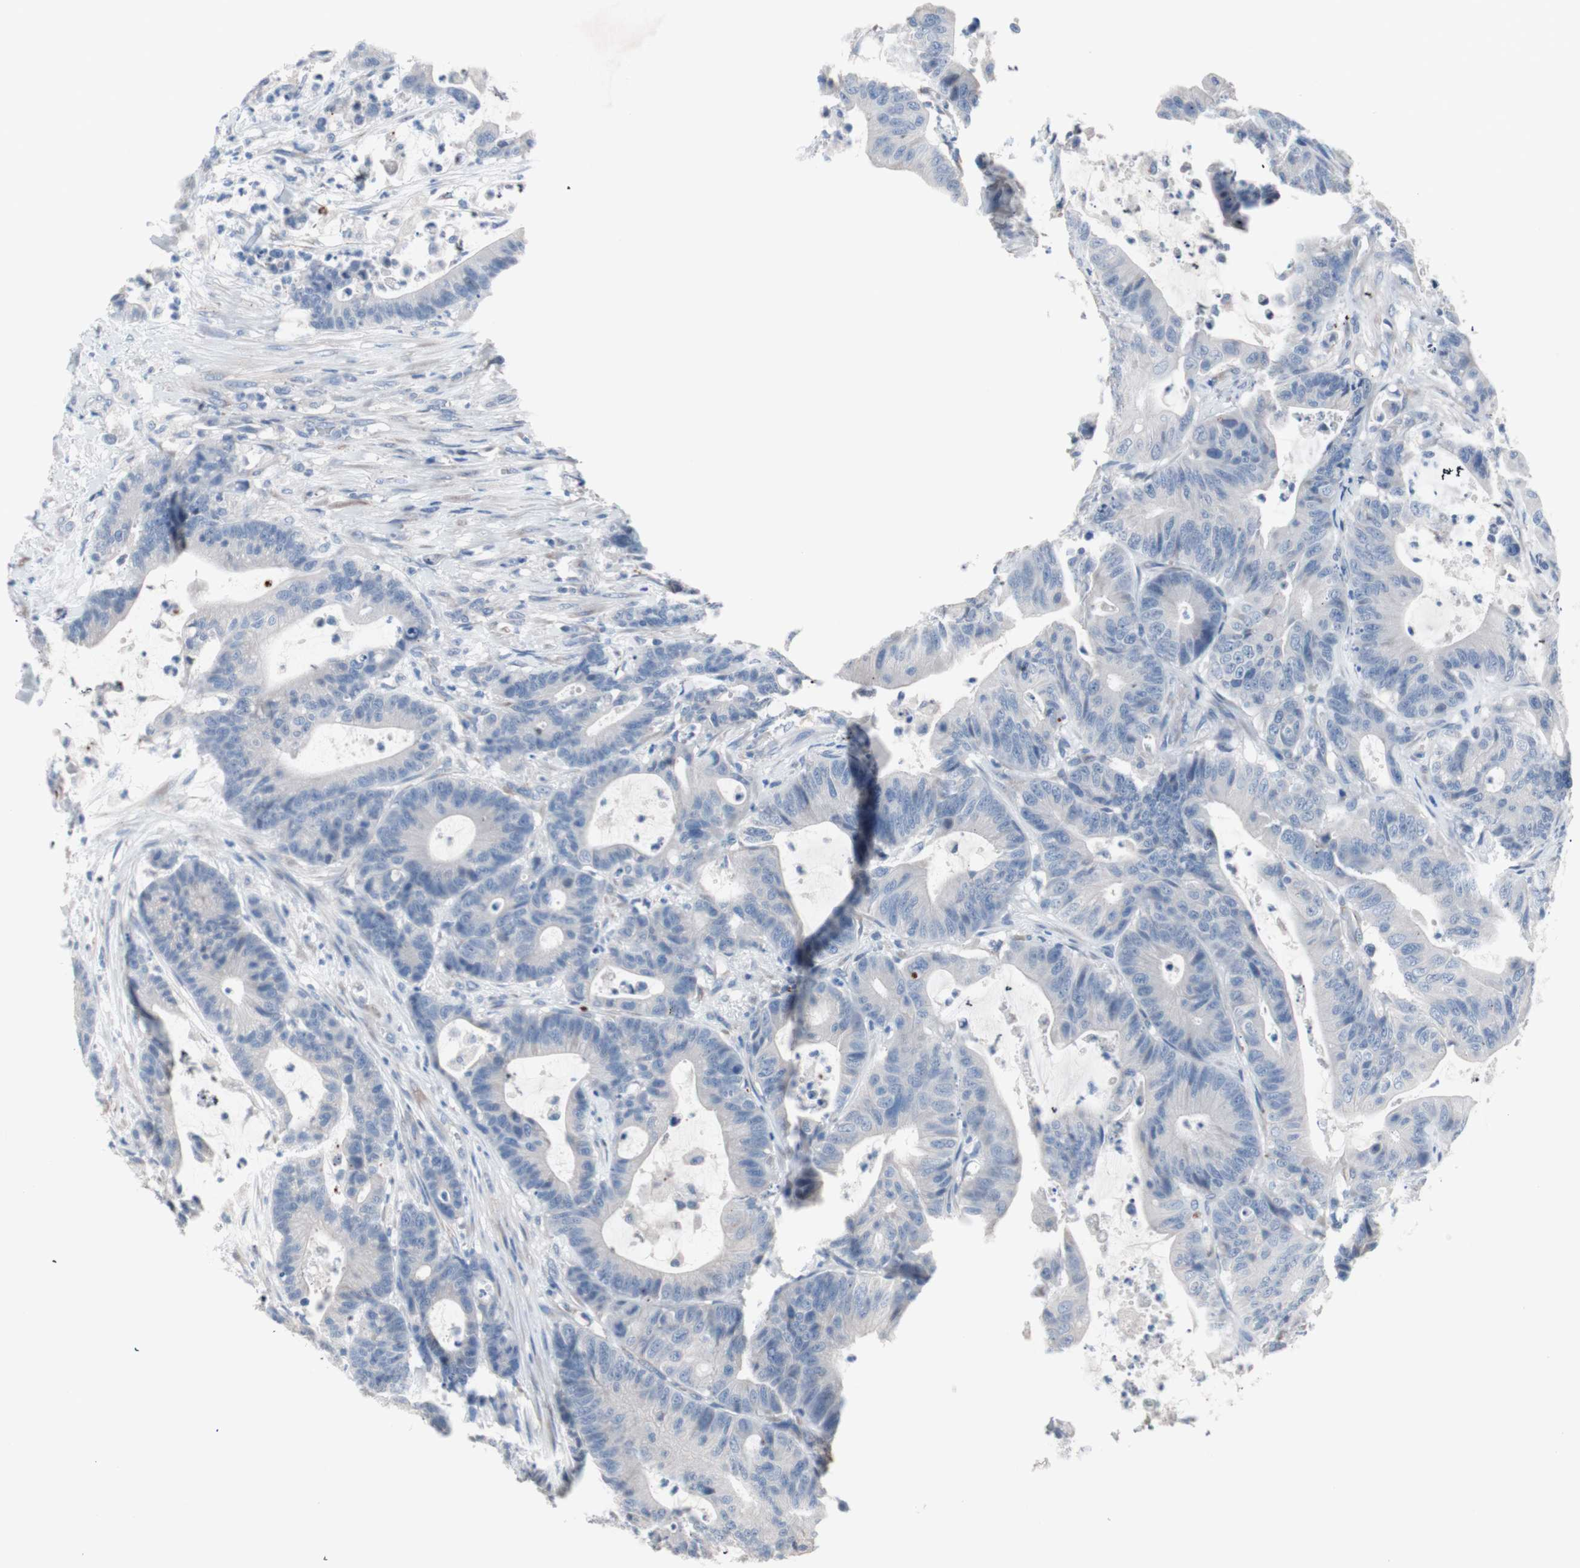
{"staining": {"intensity": "negative", "quantity": "none", "location": "none"}, "tissue": "colorectal cancer", "cell_type": "Tumor cells", "image_type": "cancer", "snomed": [{"axis": "morphology", "description": "Adenocarcinoma, NOS"}, {"axis": "topography", "description": "Colon"}], "caption": "Immunohistochemistry (IHC) micrograph of adenocarcinoma (colorectal) stained for a protein (brown), which reveals no staining in tumor cells.", "gene": "ULBP1", "patient": {"sex": "female", "age": 84}}